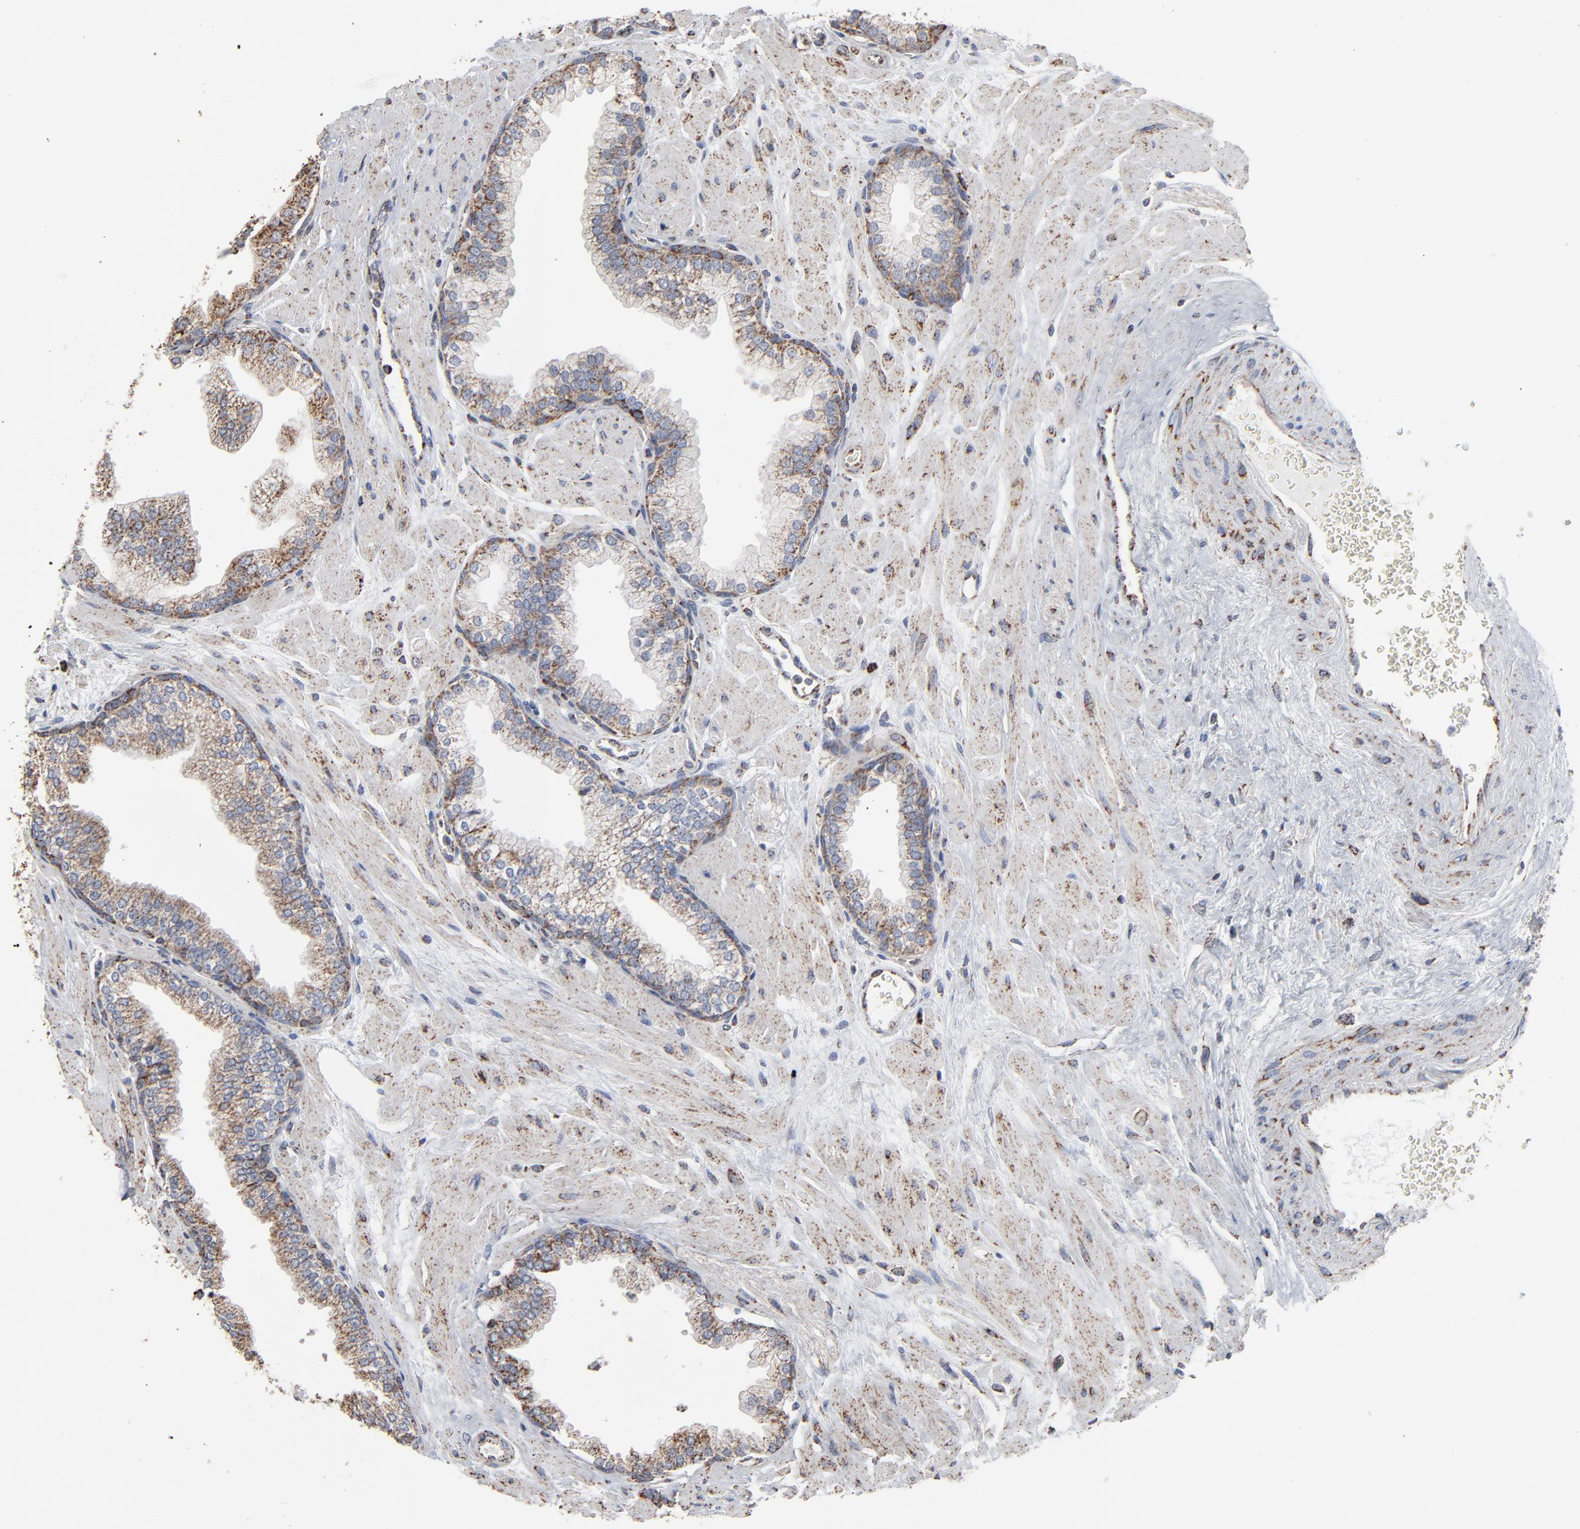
{"staining": {"intensity": "strong", "quantity": "25%-75%", "location": "cytoplasmic/membranous"}, "tissue": "prostate", "cell_type": "Glandular cells", "image_type": "normal", "snomed": [{"axis": "morphology", "description": "Normal tissue, NOS"}, {"axis": "topography", "description": "Prostate"}], "caption": "A photomicrograph of prostate stained for a protein demonstrates strong cytoplasmic/membranous brown staining in glandular cells.", "gene": "UQCRC1", "patient": {"sex": "male", "age": 60}}